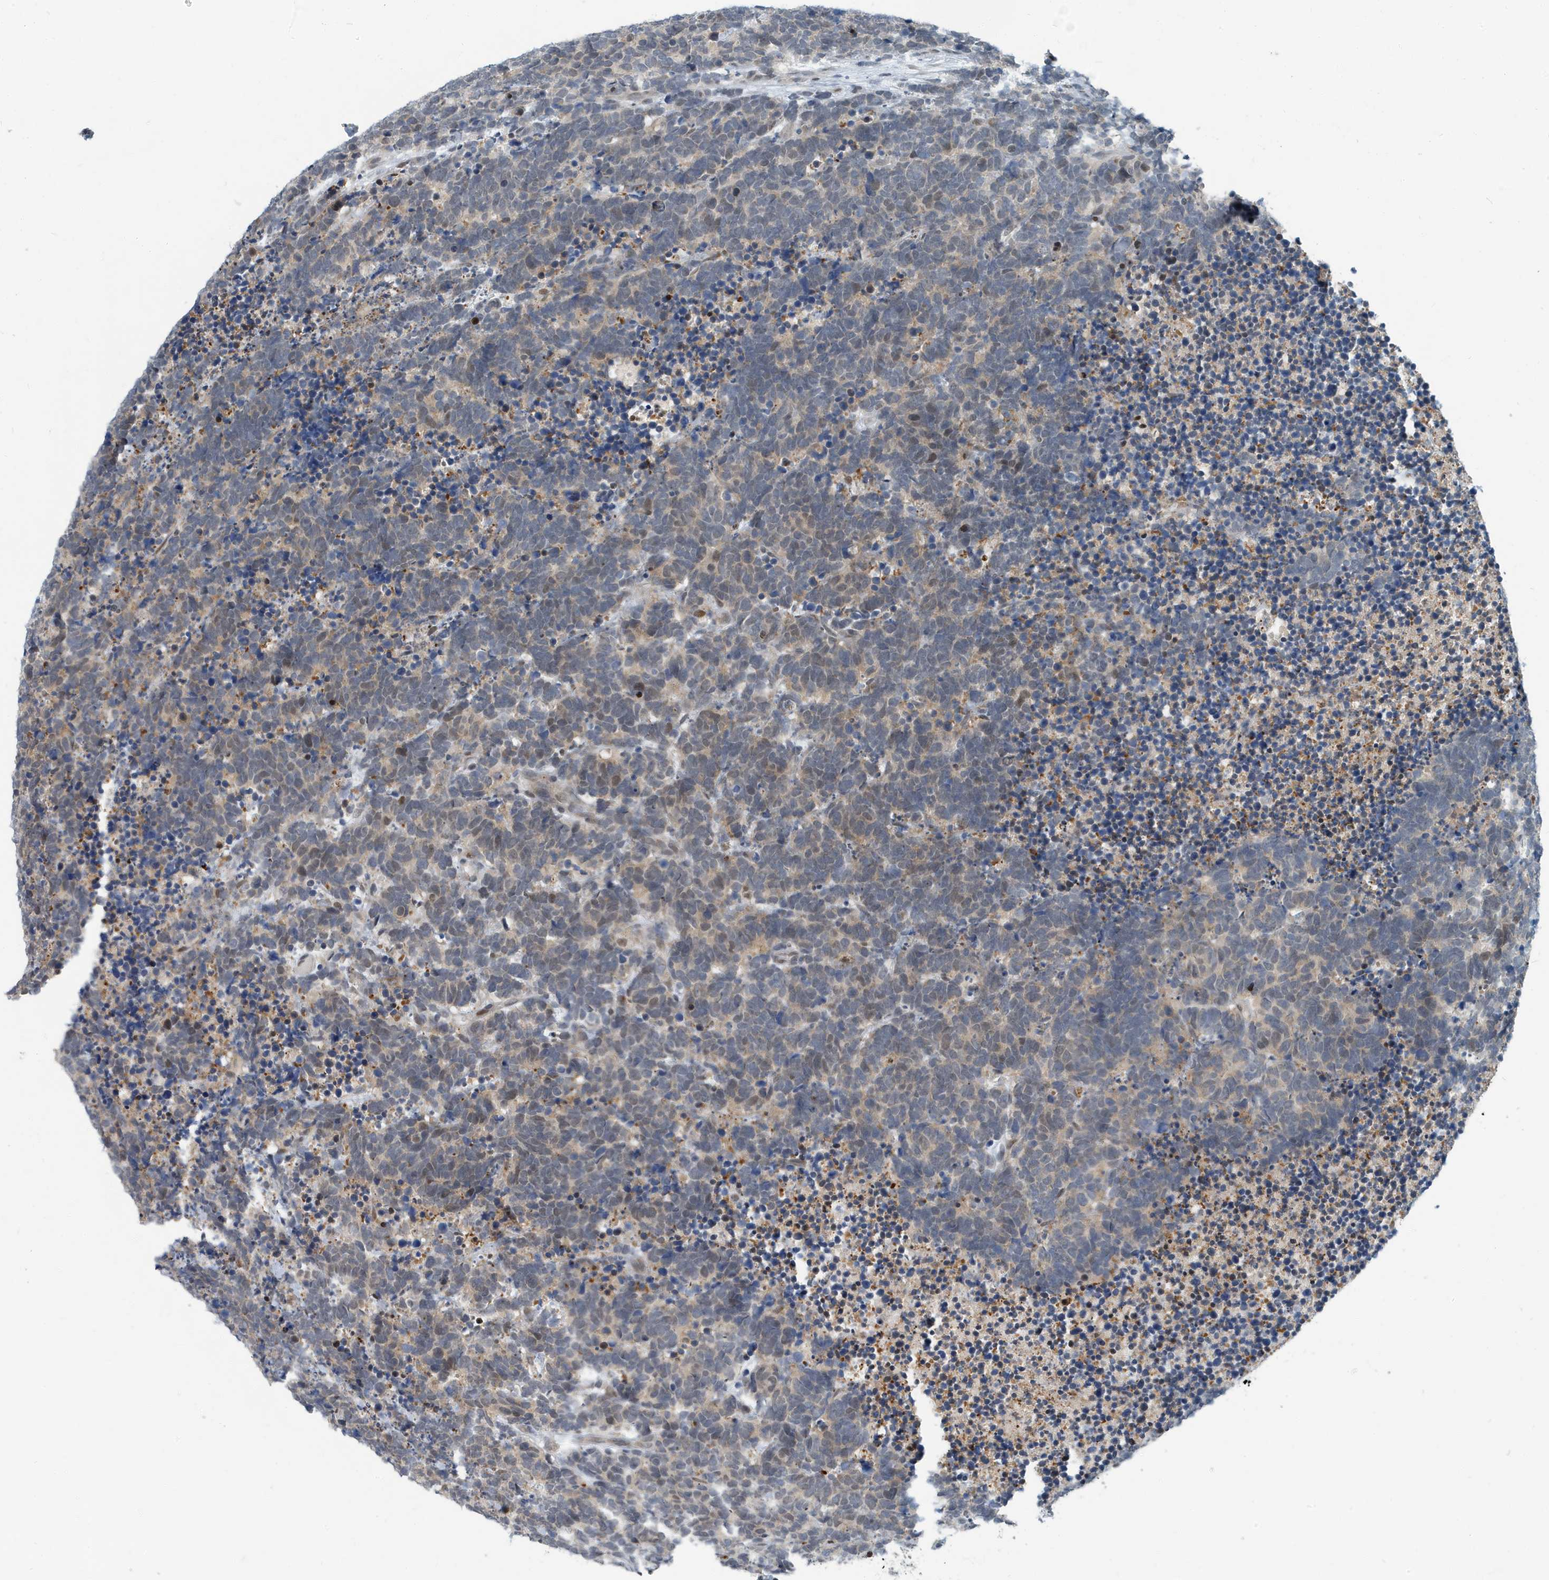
{"staining": {"intensity": "weak", "quantity": "25%-75%", "location": "cytoplasmic/membranous,nuclear"}, "tissue": "carcinoid", "cell_type": "Tumor cells", "image_type": "cancer", "snomed": [{"axis": "morphology", "description": "Carcinoma, NOS"}, {"axis": "morphology", "description": "Carcinoid, malignant, NOS"}, {"axis": "topography", "description": "Urinary bladder"}], "caption": "This is a micrograph of IHC staining of carcinoid, which shows weak positivity in the cytoplasmic/membranous and nuclear of tumor cells.", "gene": "KIF15", "patient": {"sex": "male", "age": 57}}